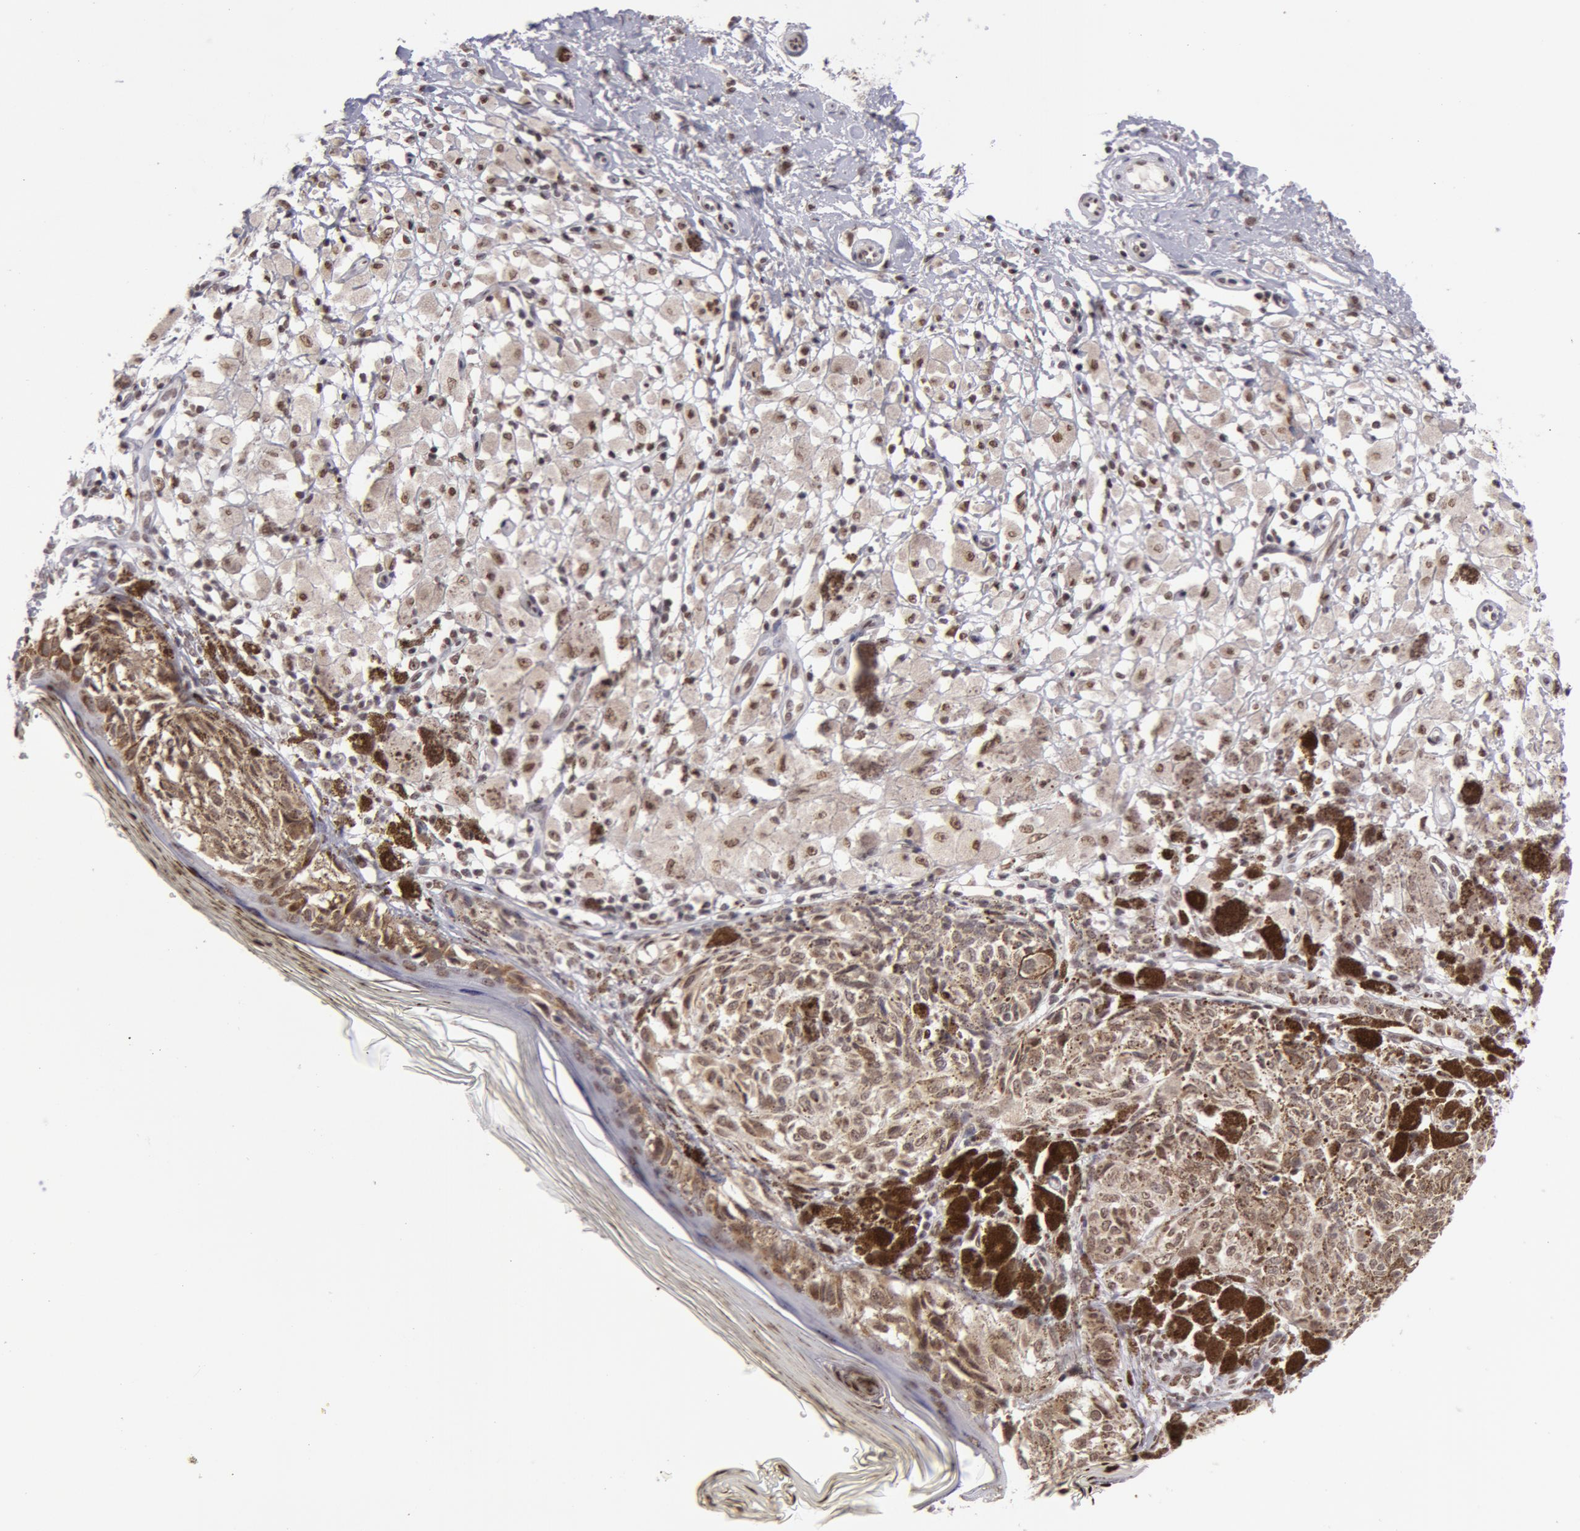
{"staining": {"intensity": "weak", "quantity": ">75%", "location": "cytoplasmic/membranous,nuclear"}, "tissue": "melanoma", "cell_type": "Tumor cells", "image_type": "cancer", "snomed": [{"axis": "morphology", "description": "Malignant melanoma, NOS"}, {"axis": "topography", "description": "Skin"}], "caption": "An immunohistochemistry (IHC) micrograph of neoplastic tissue is shown. Protein staining in brown highlights weak cytoplasmic/membranous and nuclear positivity in malignant melanoma within tumor cells.", "gene": "VRTN", "patient": {"sex": "male", "age": 88}}